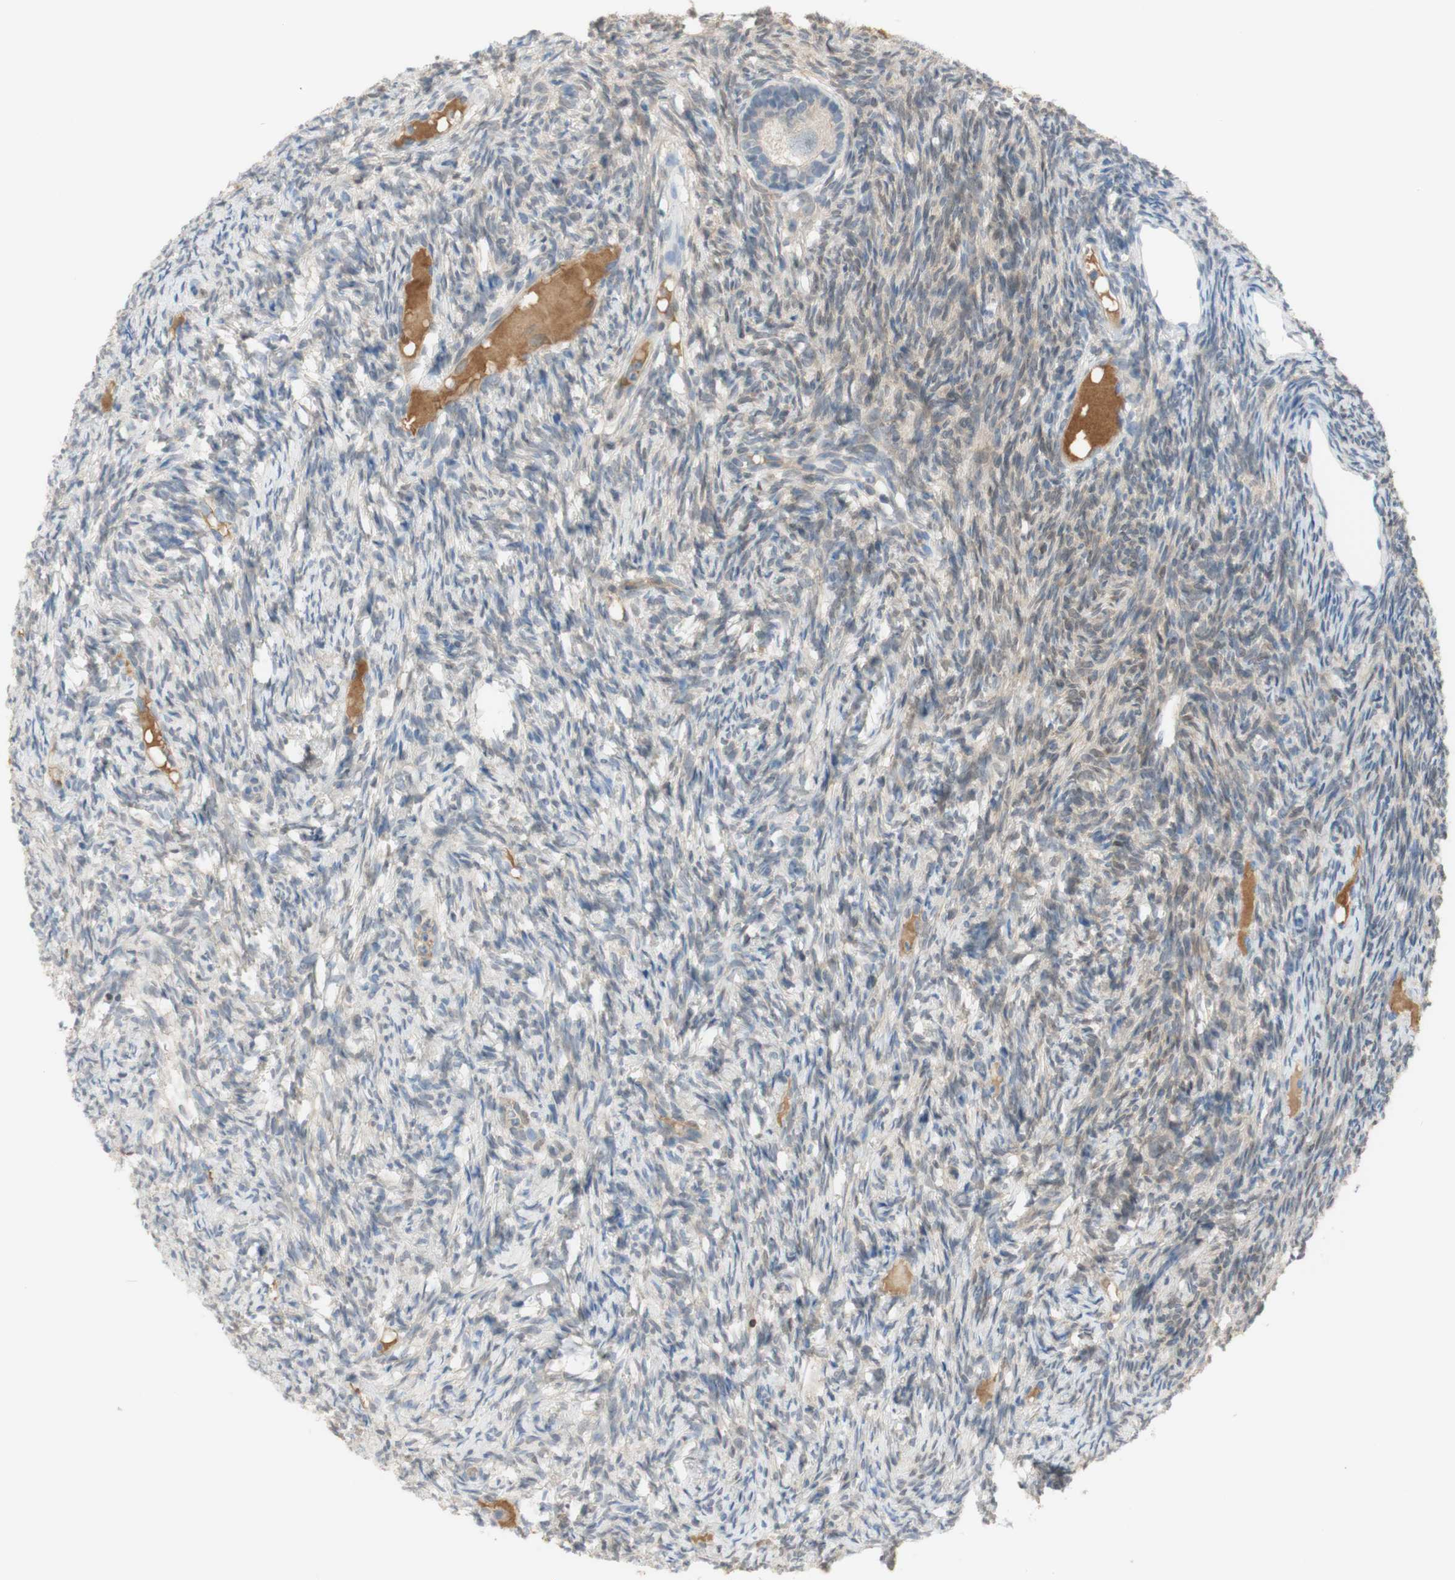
{"staining": {"intensity": "negative", "quantity": "none", "location": "none"}, "tissue": "ovary", "cell_type": "Follicle cells", "image_type": "normal", "snomed": [{"axis": "morphology", "description": "Normal tissue, NOS"}, {"axis": "topography", "description": "Ovary"}], "caption": "Immunohistochemistry image of normal ovary: human ovary stained with DAB (3,3'-diaminobenzidine) shows no significant protein expression in follicle cells. Nuclei are stained in blue.", "gene": "SELENBP1", "patient": {"sex": "female", "age": 33}}